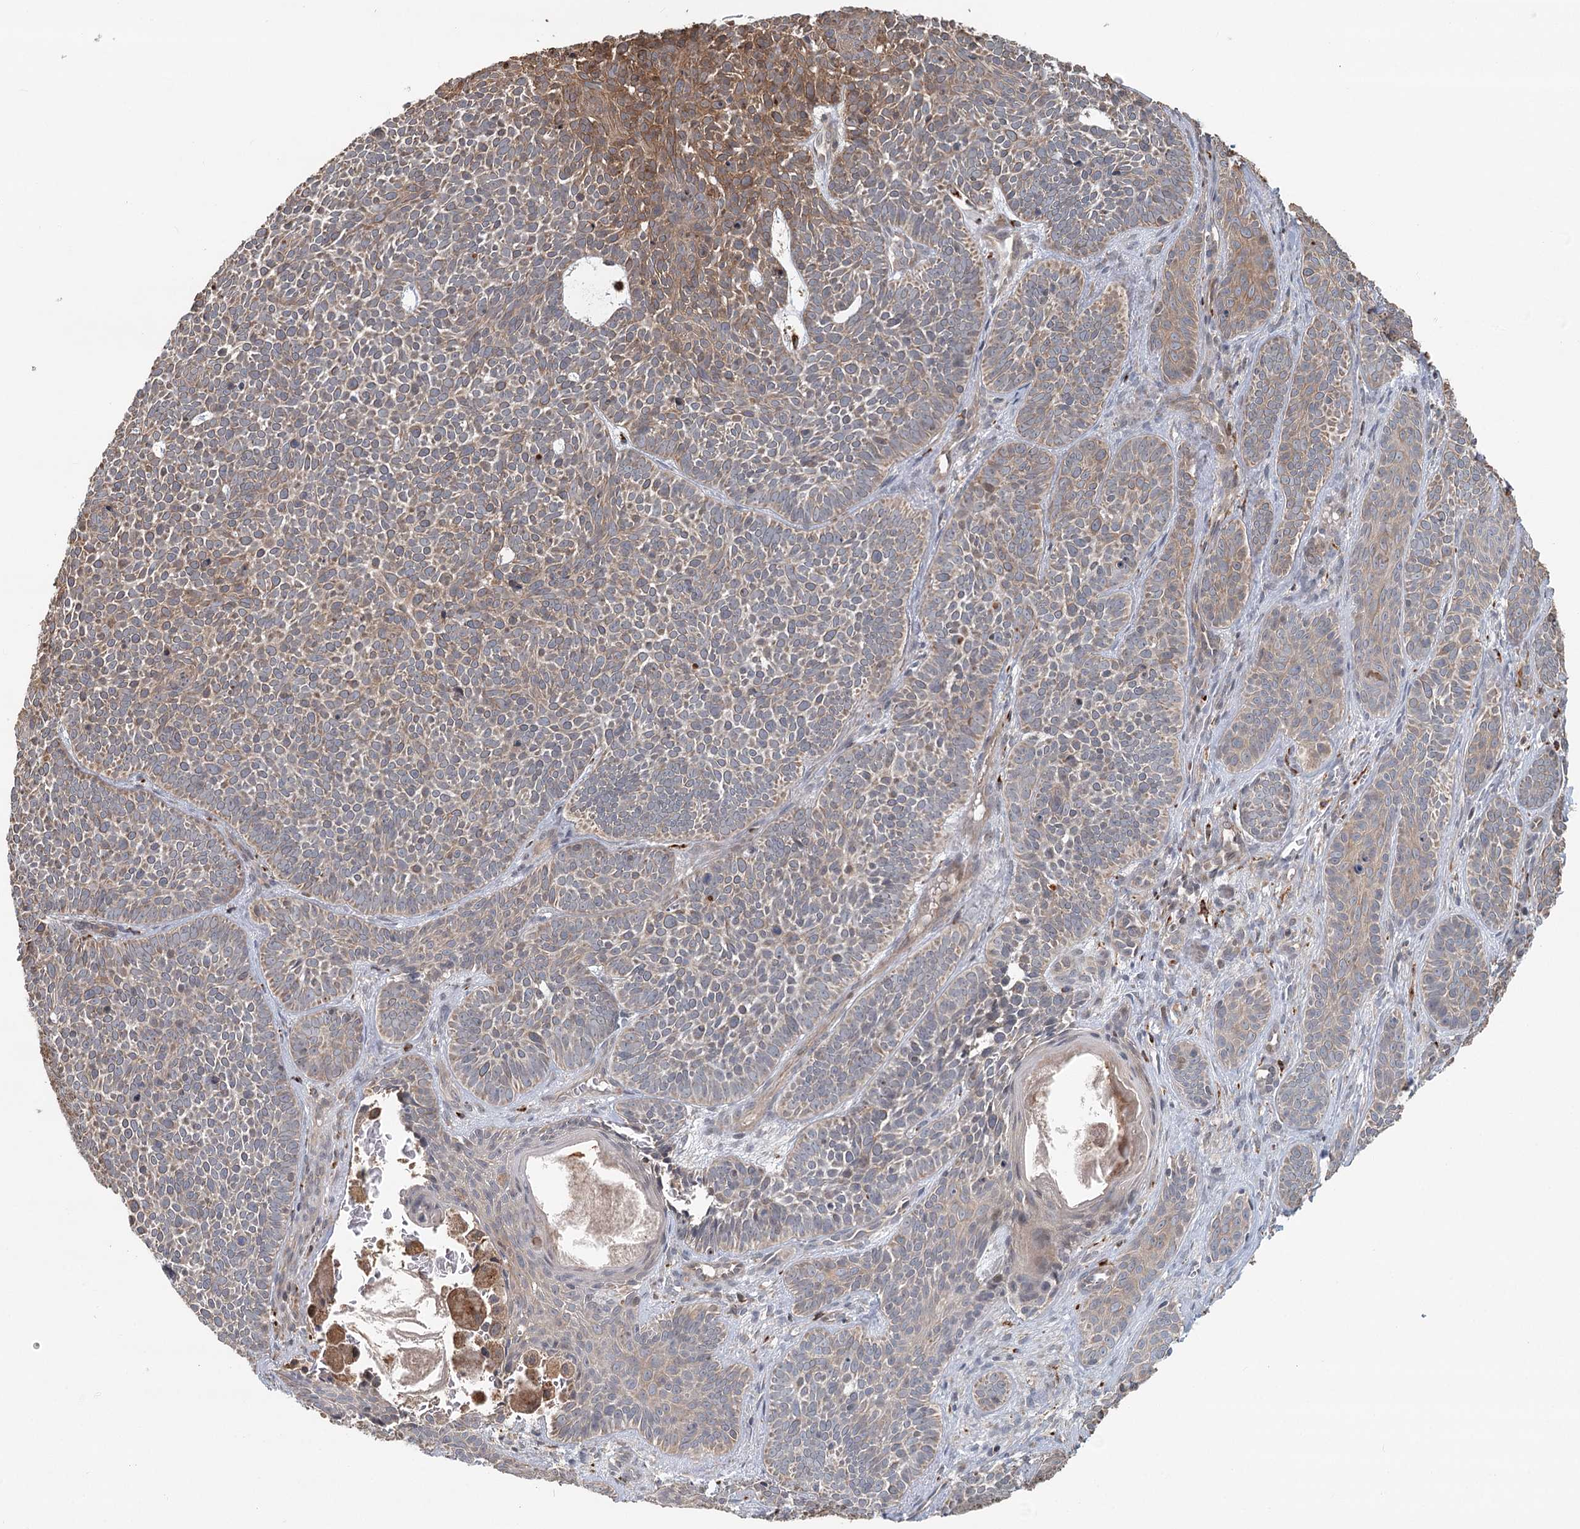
{"staining": {"intensity": "moderate", "quantity": "<25%", "location": "cytoplasmic/membranous"}, "tissue": "skin cancer", "cell_type": "Tumor cells", "image_type": "cancer", "snomed": [{"axis": "morphology", "description": "Basal cell carcinoma"}, {"axis": "topography", "description": "Skin"}], "caption": "An image showing moderate cytoplasmic/membranous staining in about <25% of tumor cells in basal cell carcinoma (skin), as visualized by brown immunohistochemical staining.", "gene": "RNF111", "patient": {"sex": "male", "age": 85}}